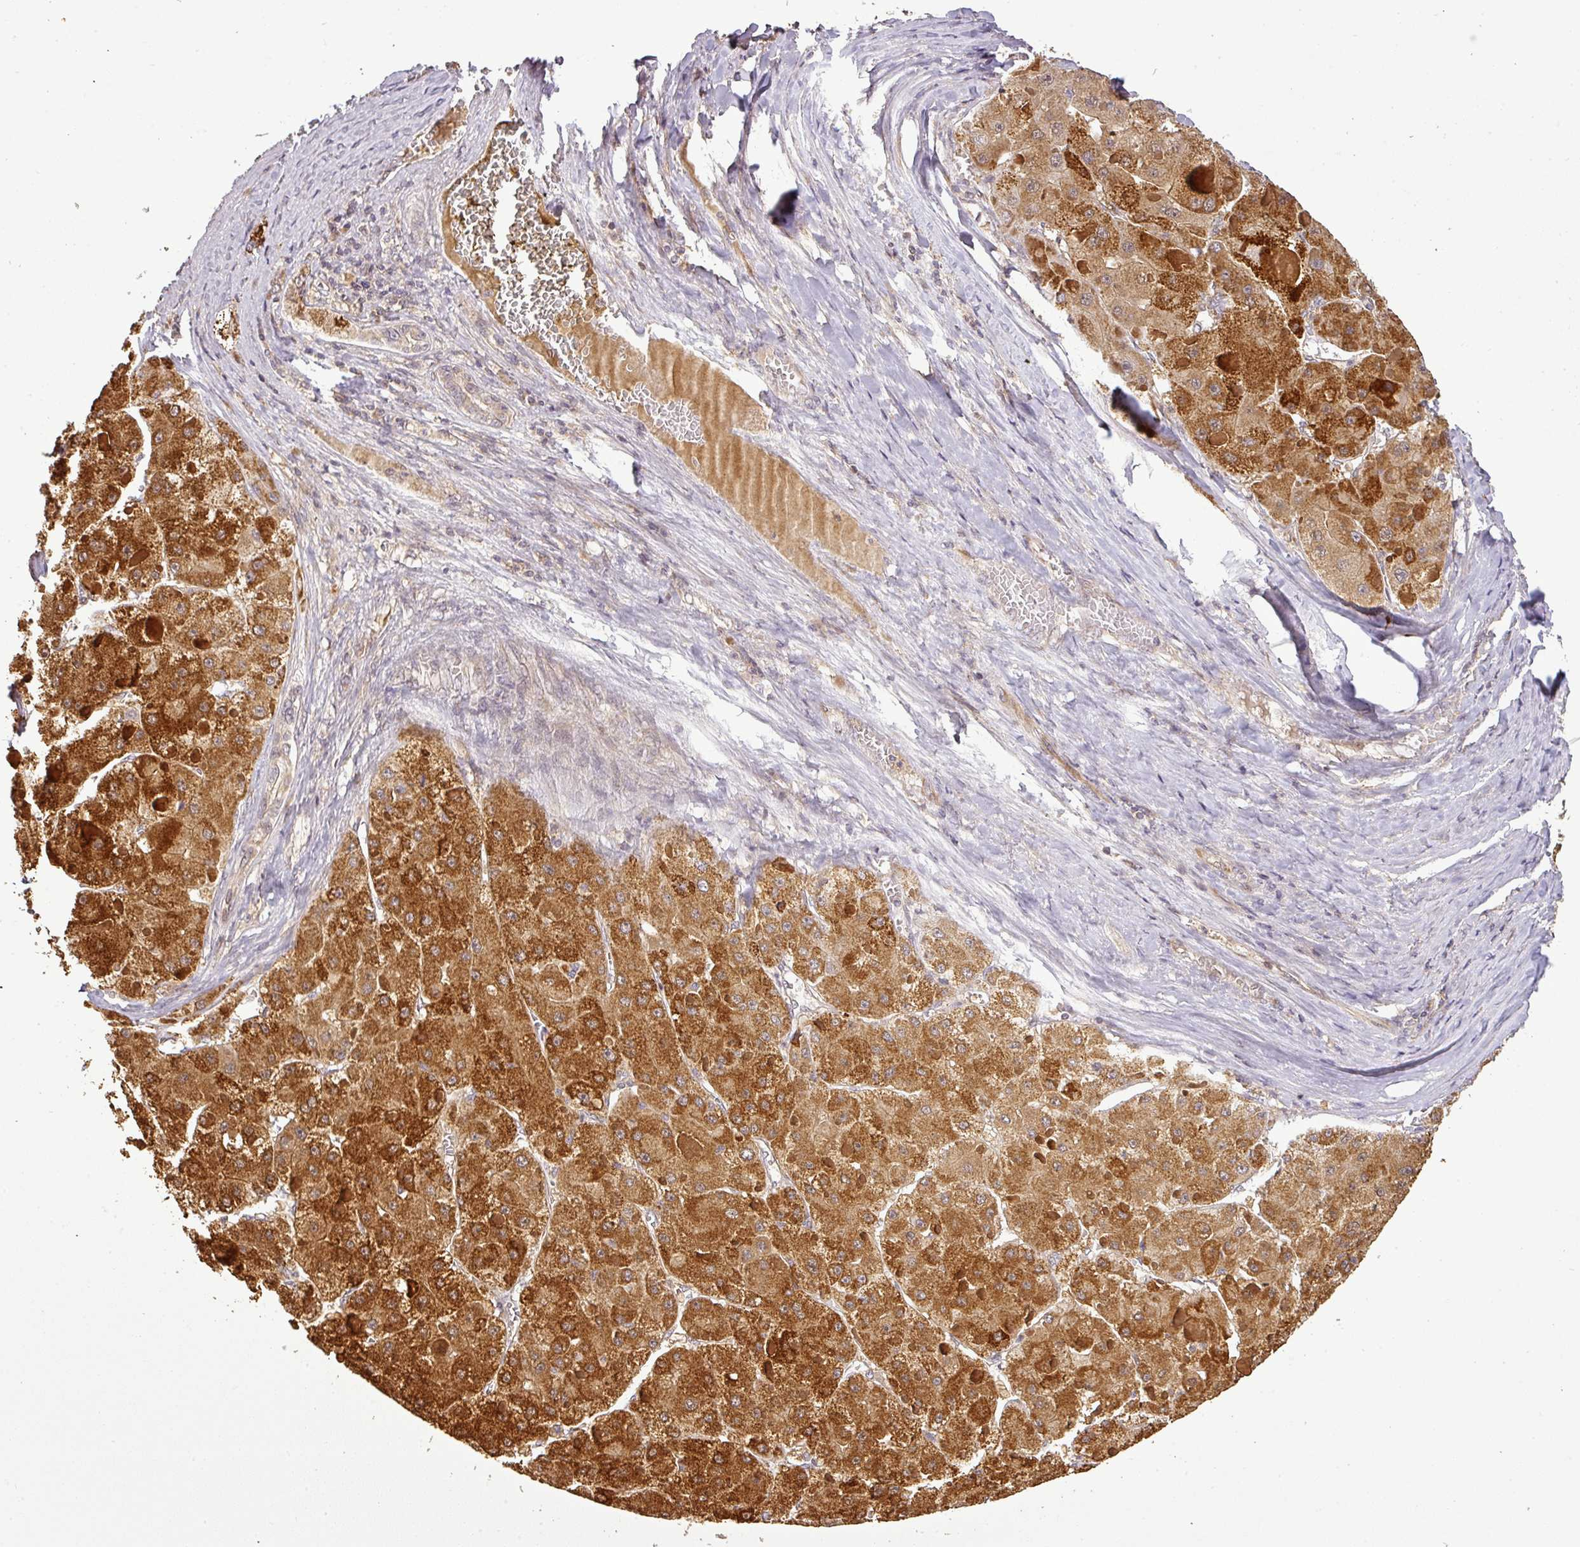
{"staining": {"intensity": "strong", "quantity": ">75%", "location": "cytoplasmic/membranous"}, "tissue": "liver cancer", "cell_type": "Tumor cells", "image_type": "cancer", "snomed": [{"axis": "morphology", "description": "Carcinoma, Hepatocellular, NOS"}, {"axis": "topography", "description": "Liver"}], "caption": "The image shows immunohistochemical staining of liver hepatocellular carcinoma. There is strong cytoplasmic/membranous expression is seen in approximately >75% of tumor cells.", "gene": "FAIM", "patient": {"sex": "female", "age": 73}}